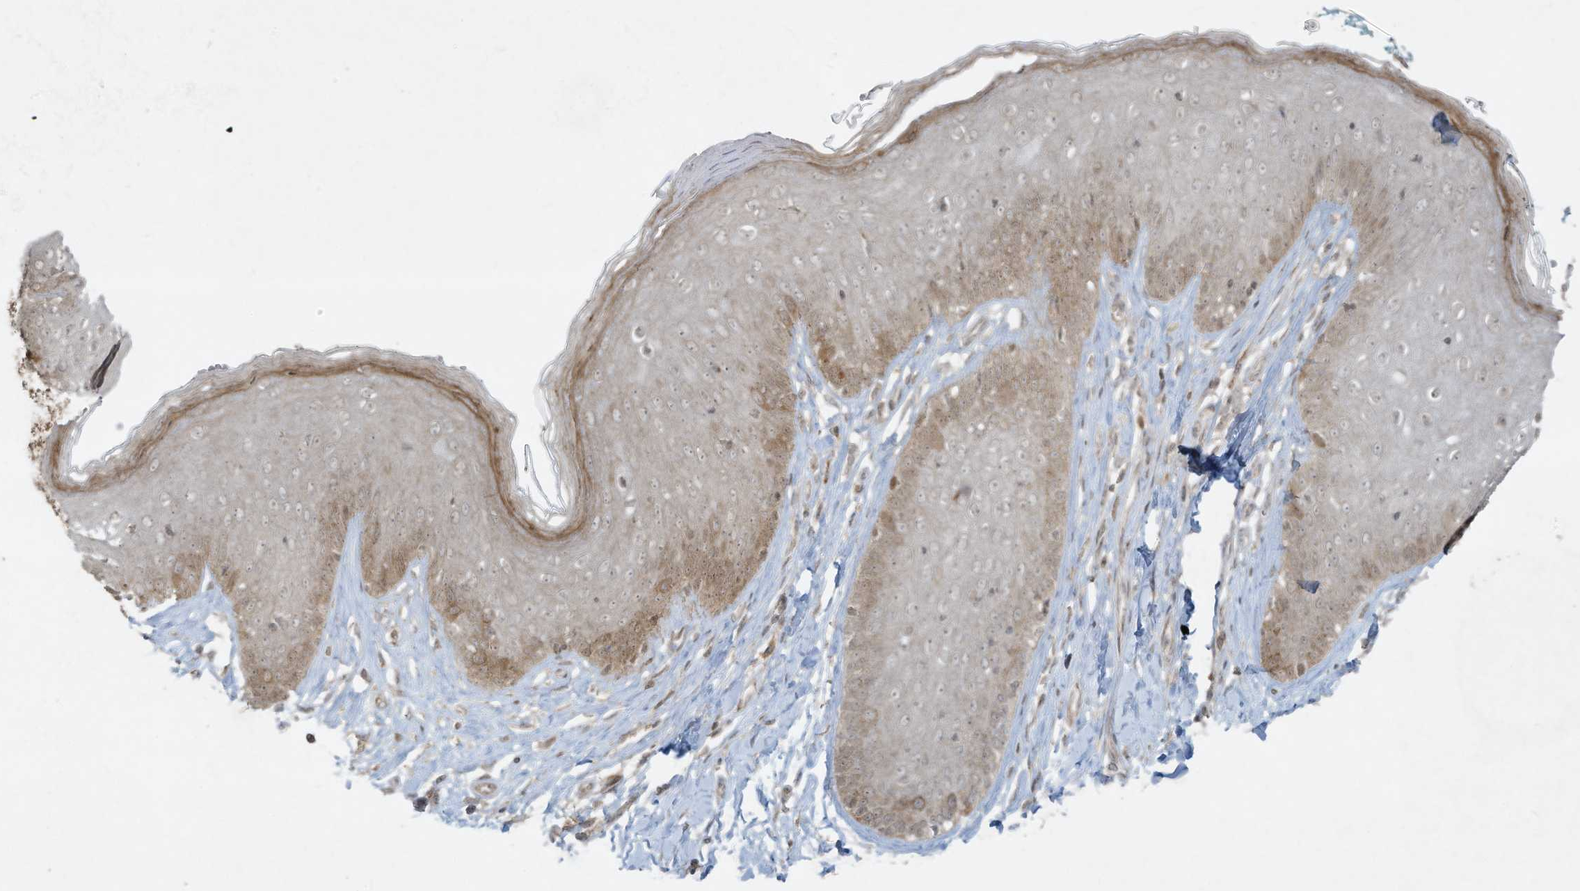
{"staining": {"intensity": "moderate", "quantity": "<25%", "location": "cytoplasmic/membranous"}, "tissue": "skin", "cell_type": "Epidermal cells", "image_type": "normal", "snomed": [{"axis": "morphology", "description": "Normal tissue, NOS"}, {"axis": "morphology", "description": "Squamous cell carcinoma, NOS"}, {"axis": "topography", "description": "Vulva"}], "caption": "High-power microscopy captured an immunohistochemistry (IHC) image of unremarkable skin, revealing moderate cytoplasmic/membranous staining in about <25% of epidermal cells.", "gene": "ZNF263", "patient": {"sex": "female", "age": 85}}